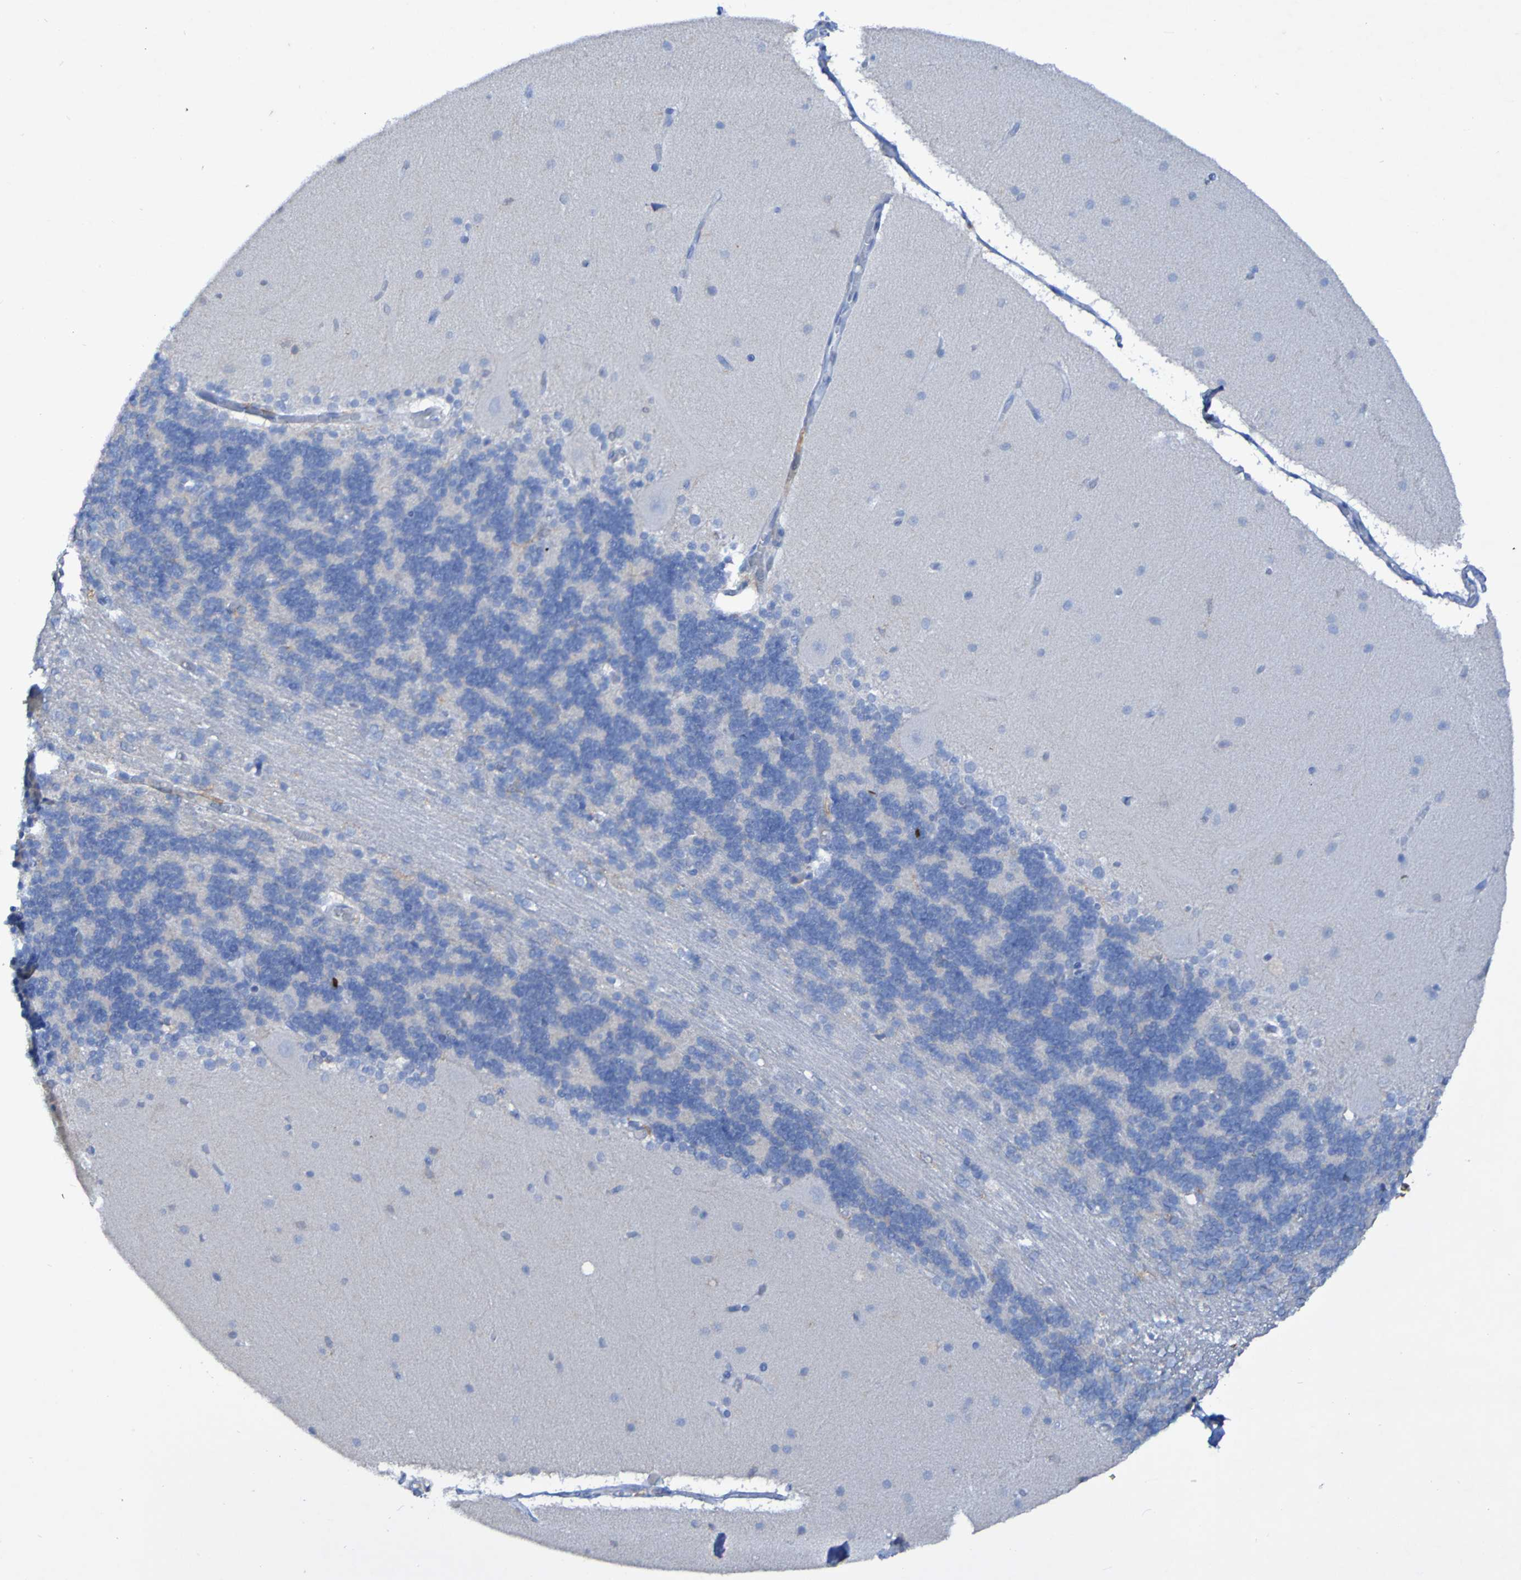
{"staining": {"intensity": "negative", "quantity": "none", "location": "none"}, "tissue": "cerebellum", "cell_type": "Cells in granular layer", "image_type": "normal", "snomed": [{"axis": "morphology", "description": "Normal tissue, NOS"}, {"axis": "topography", "description": "Cerebellum"}], "caption": "This is an immunohistochemistry (IHC) photomicrograph of unremarkable human cerebellum. There is no staining in cells in granular layer.", "gene": "MPPE1", "patient": {"sex": "female", "age": 54}}